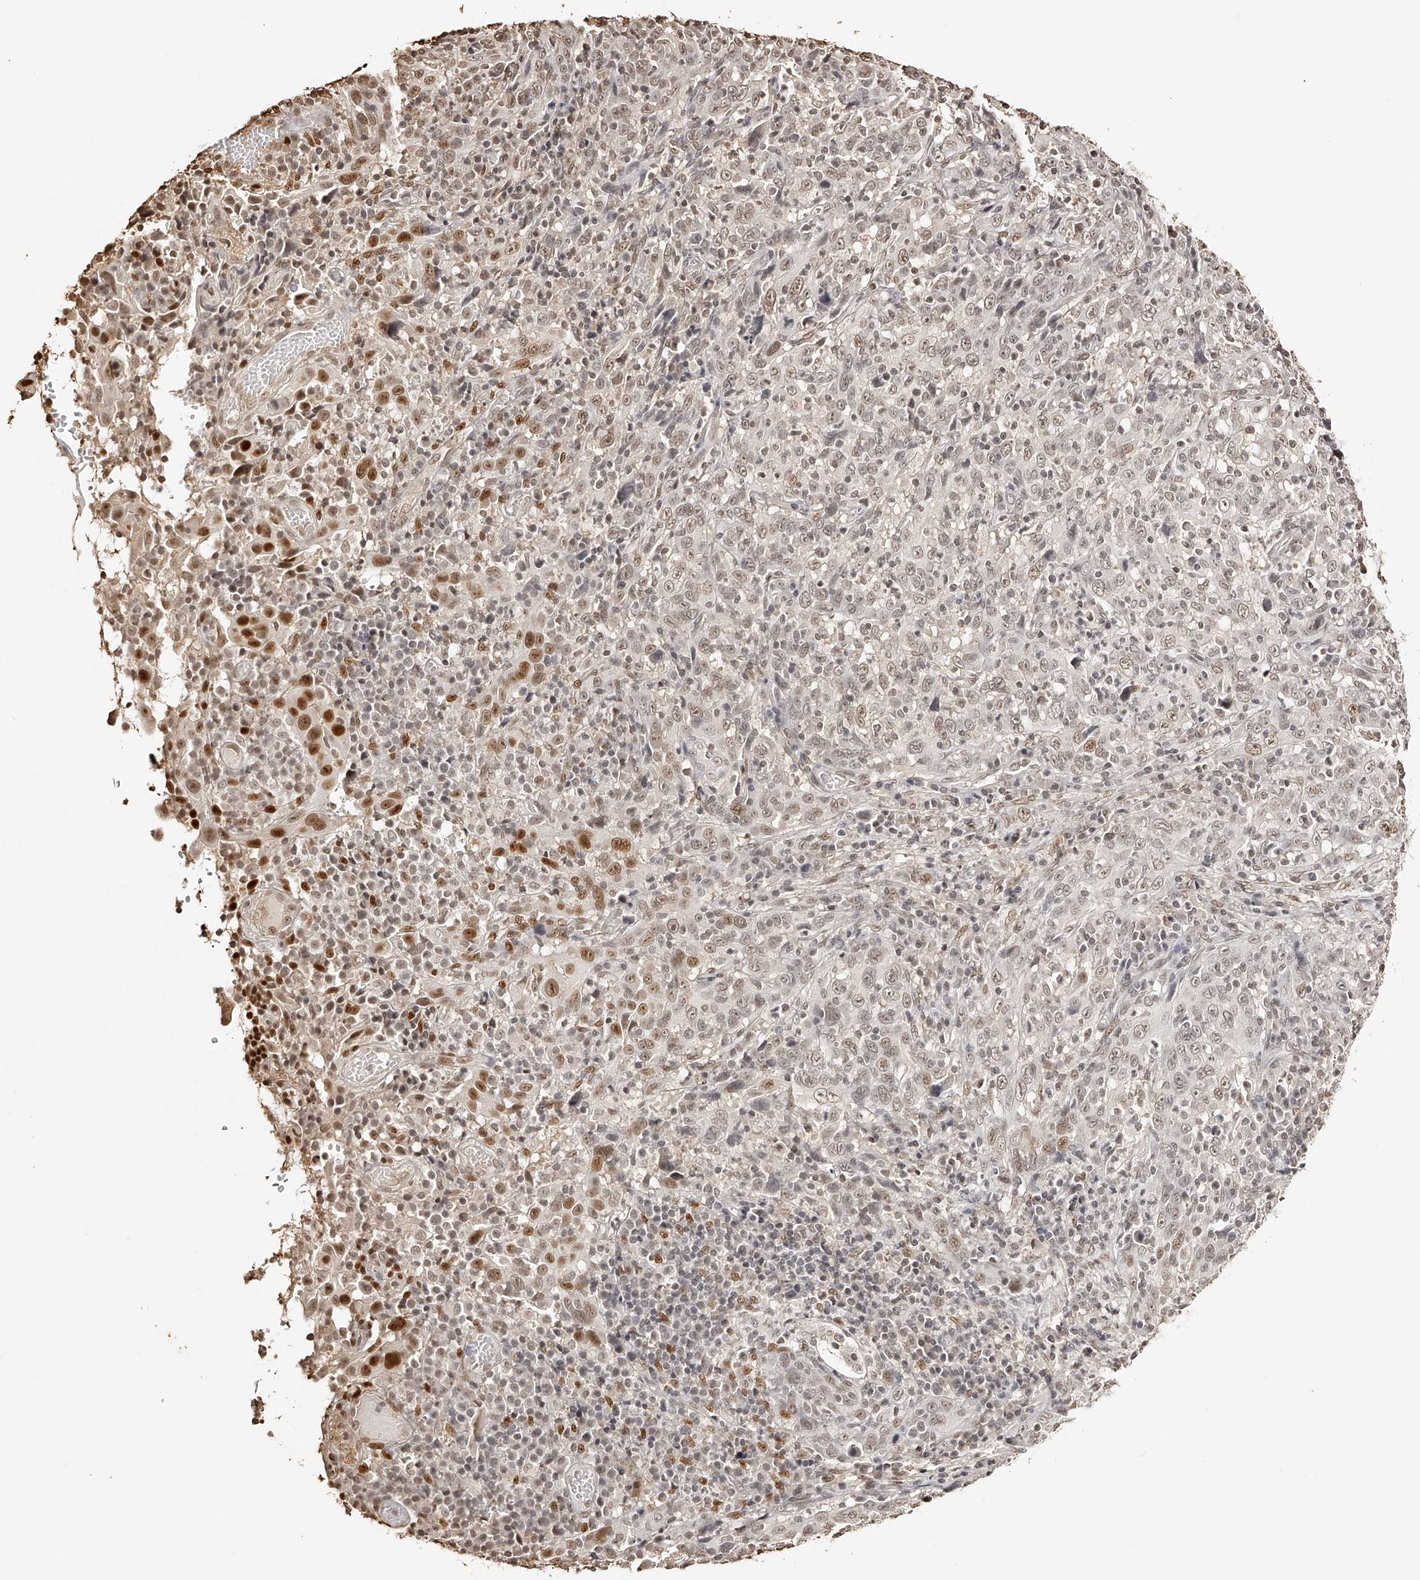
{"staining": {"intensity": "moderate", "quantity": "<25%", "location": "nuclear"}, "tissue": "cervical cancer", "cell_type": "Tumor cells", "image_type": "cancer", "snomed": [{"axis": "morphology", "description": "Squamous cell carcinoma, NOS"}, {"axis": "topography", "description": "Cervix"}], "caption": "Cervical squamous cell carcinoma stained with a protein marker shows moderate staining in tumor cells.", "gene": "ZNF503", "patient": {"sex": "female", "age": 46}}